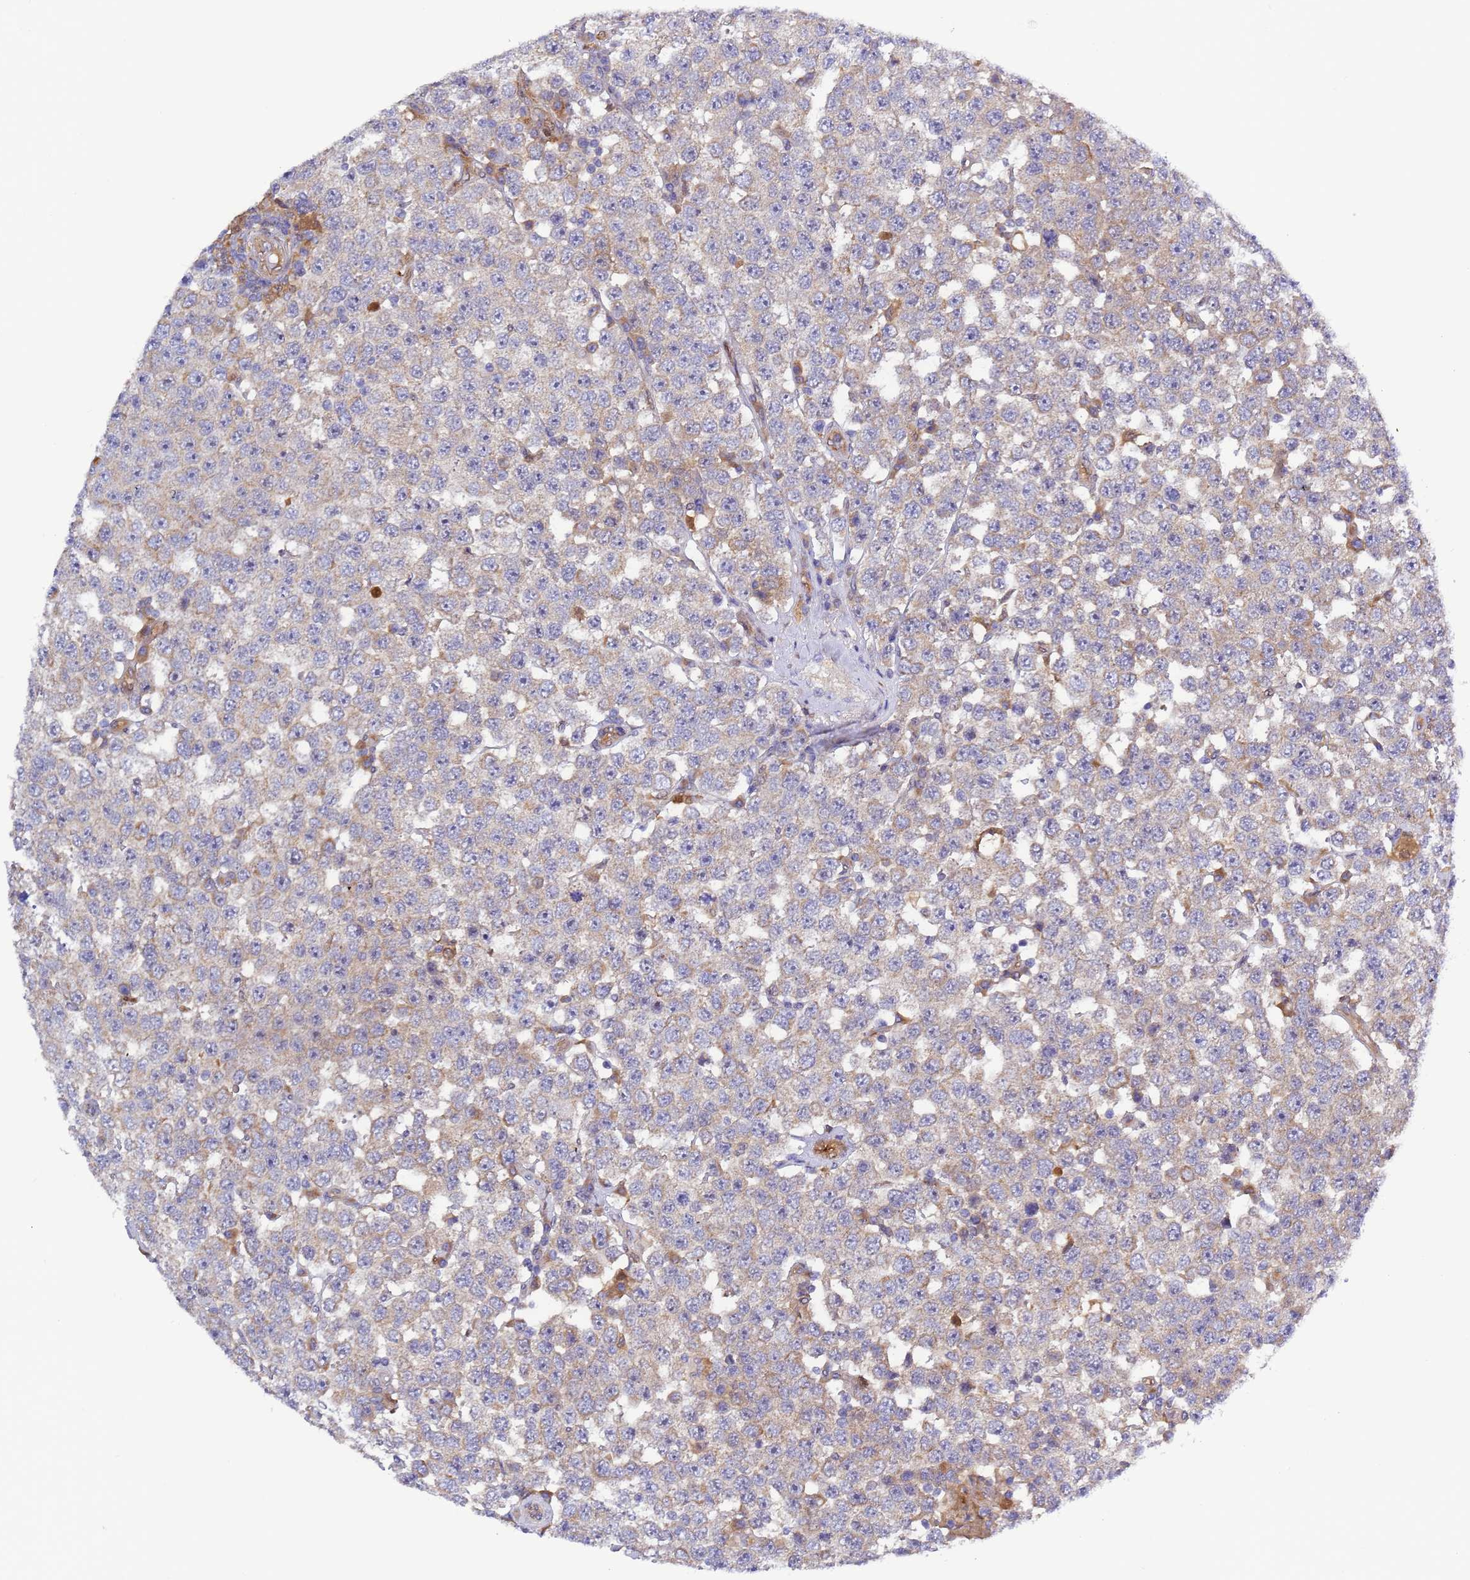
{"staining": {"intensity": "negative", "quantity": "none", "location": "none"}, "tissue": "testis cancer", "cell_type": "Tumor cells", "image_type": "cancer", "snomed": [{"axis": "morphology", "description": "Seminoma, NOS"}, {"axis": "topography", "description": "Testis"}], "caption": "High power microscopy micrograph of an immunohistochemistry histopathology image of testis cancer, revealing no significant positivity in tumor cells. Nuclei are stained in blue.", "gene": "FOXRED1", "patient": {"sex": "male", "age": 28}}